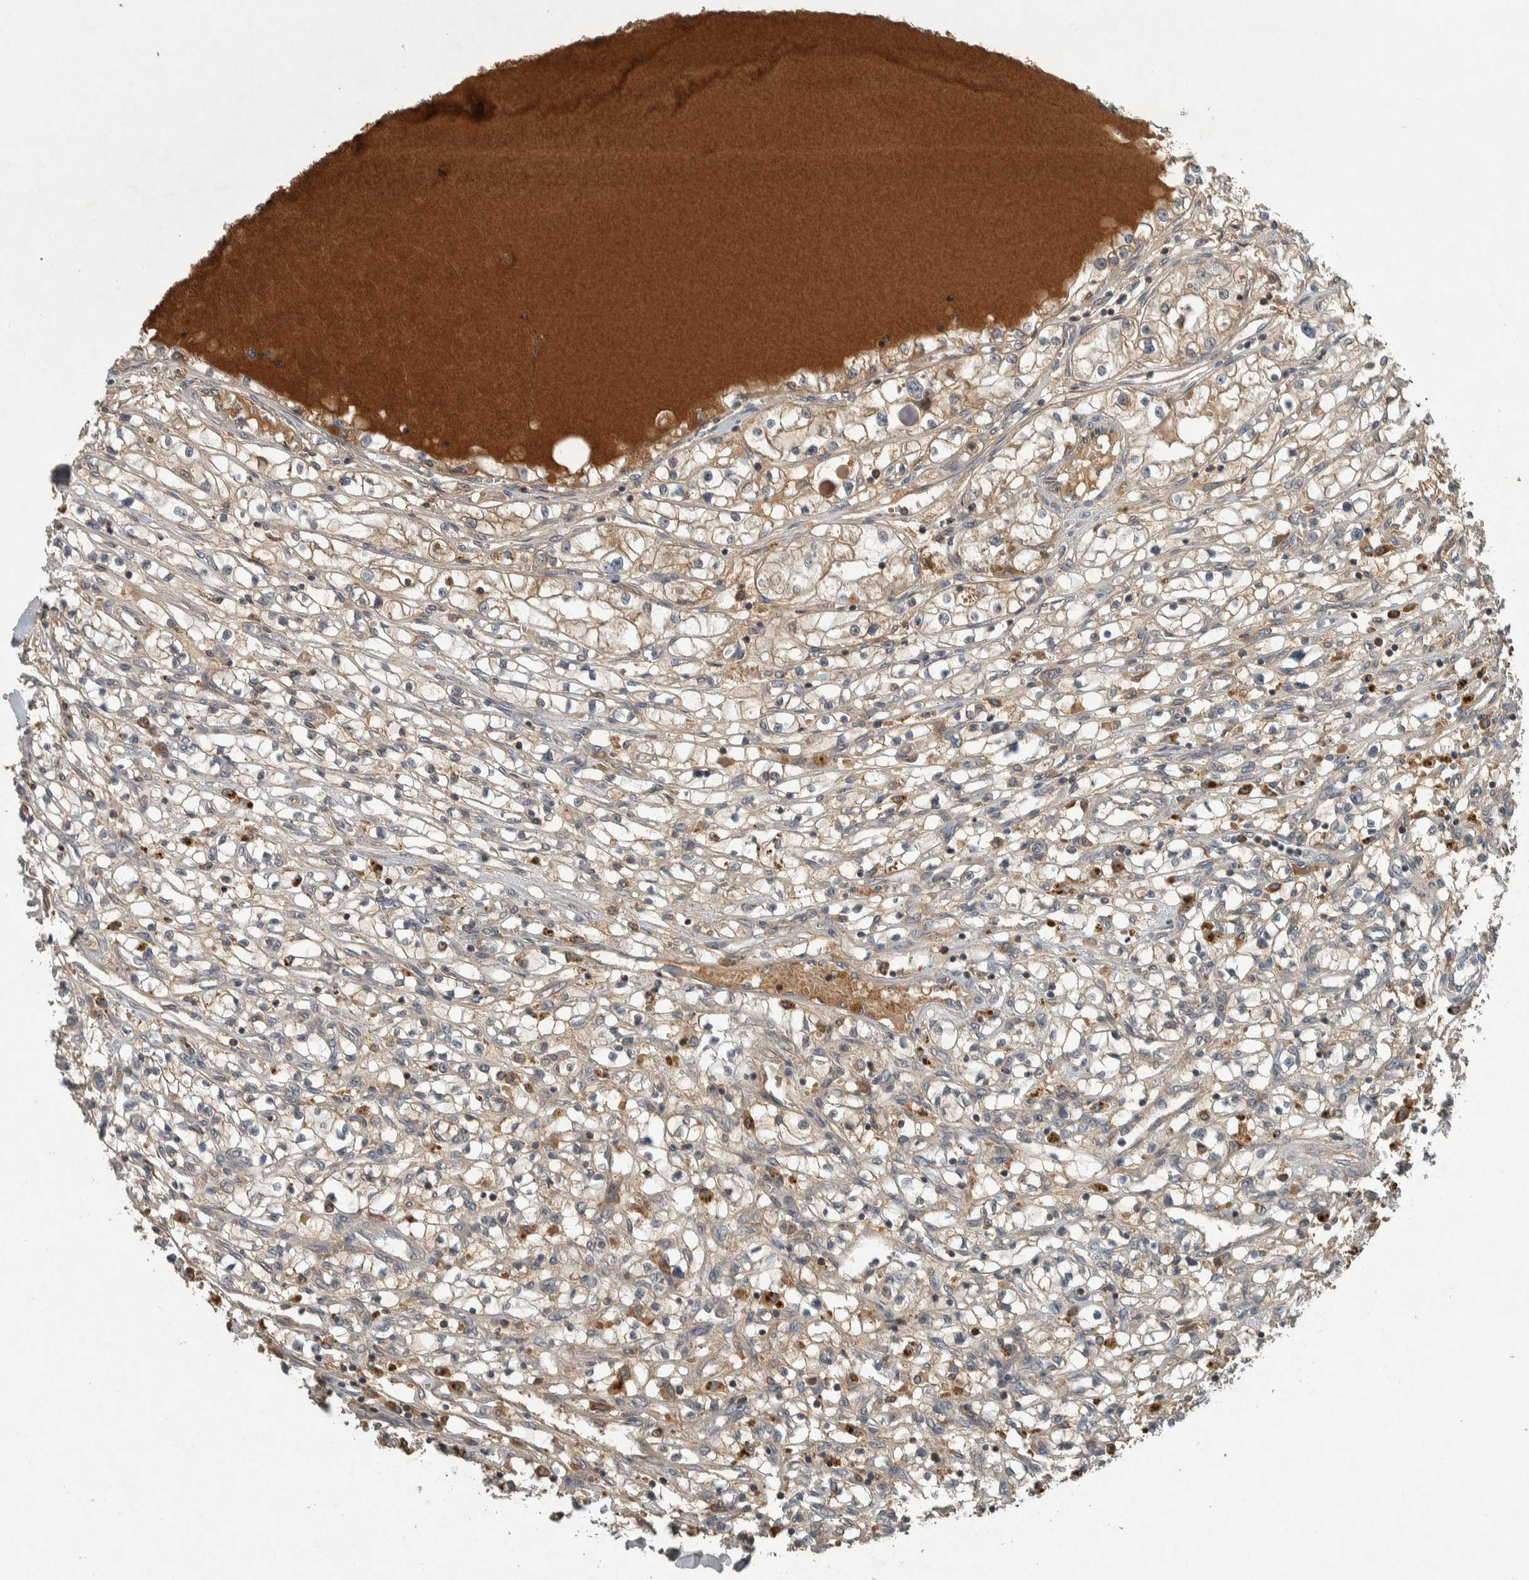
{"staining": {"intensity": "weak", "quantity": ">75%", "location": "cytoplasmic/membranous"}, "tissue": "renal cancer", "cell_type": "Tumor cells", "image_type": "cancer", "snomed": [{"axis": "morphology", "description": "Adenocarcinoma, NOS"}, {"axis": "topography", "description": "Kidney"}], "caption": "This micrograph reveals IHC staining of renal cancer, with low weak cytoplasmic/membranous staining in about >75% of tumor cells.", "gene": "CLCN2", "patient": {"sex": "male", "age": 68}}